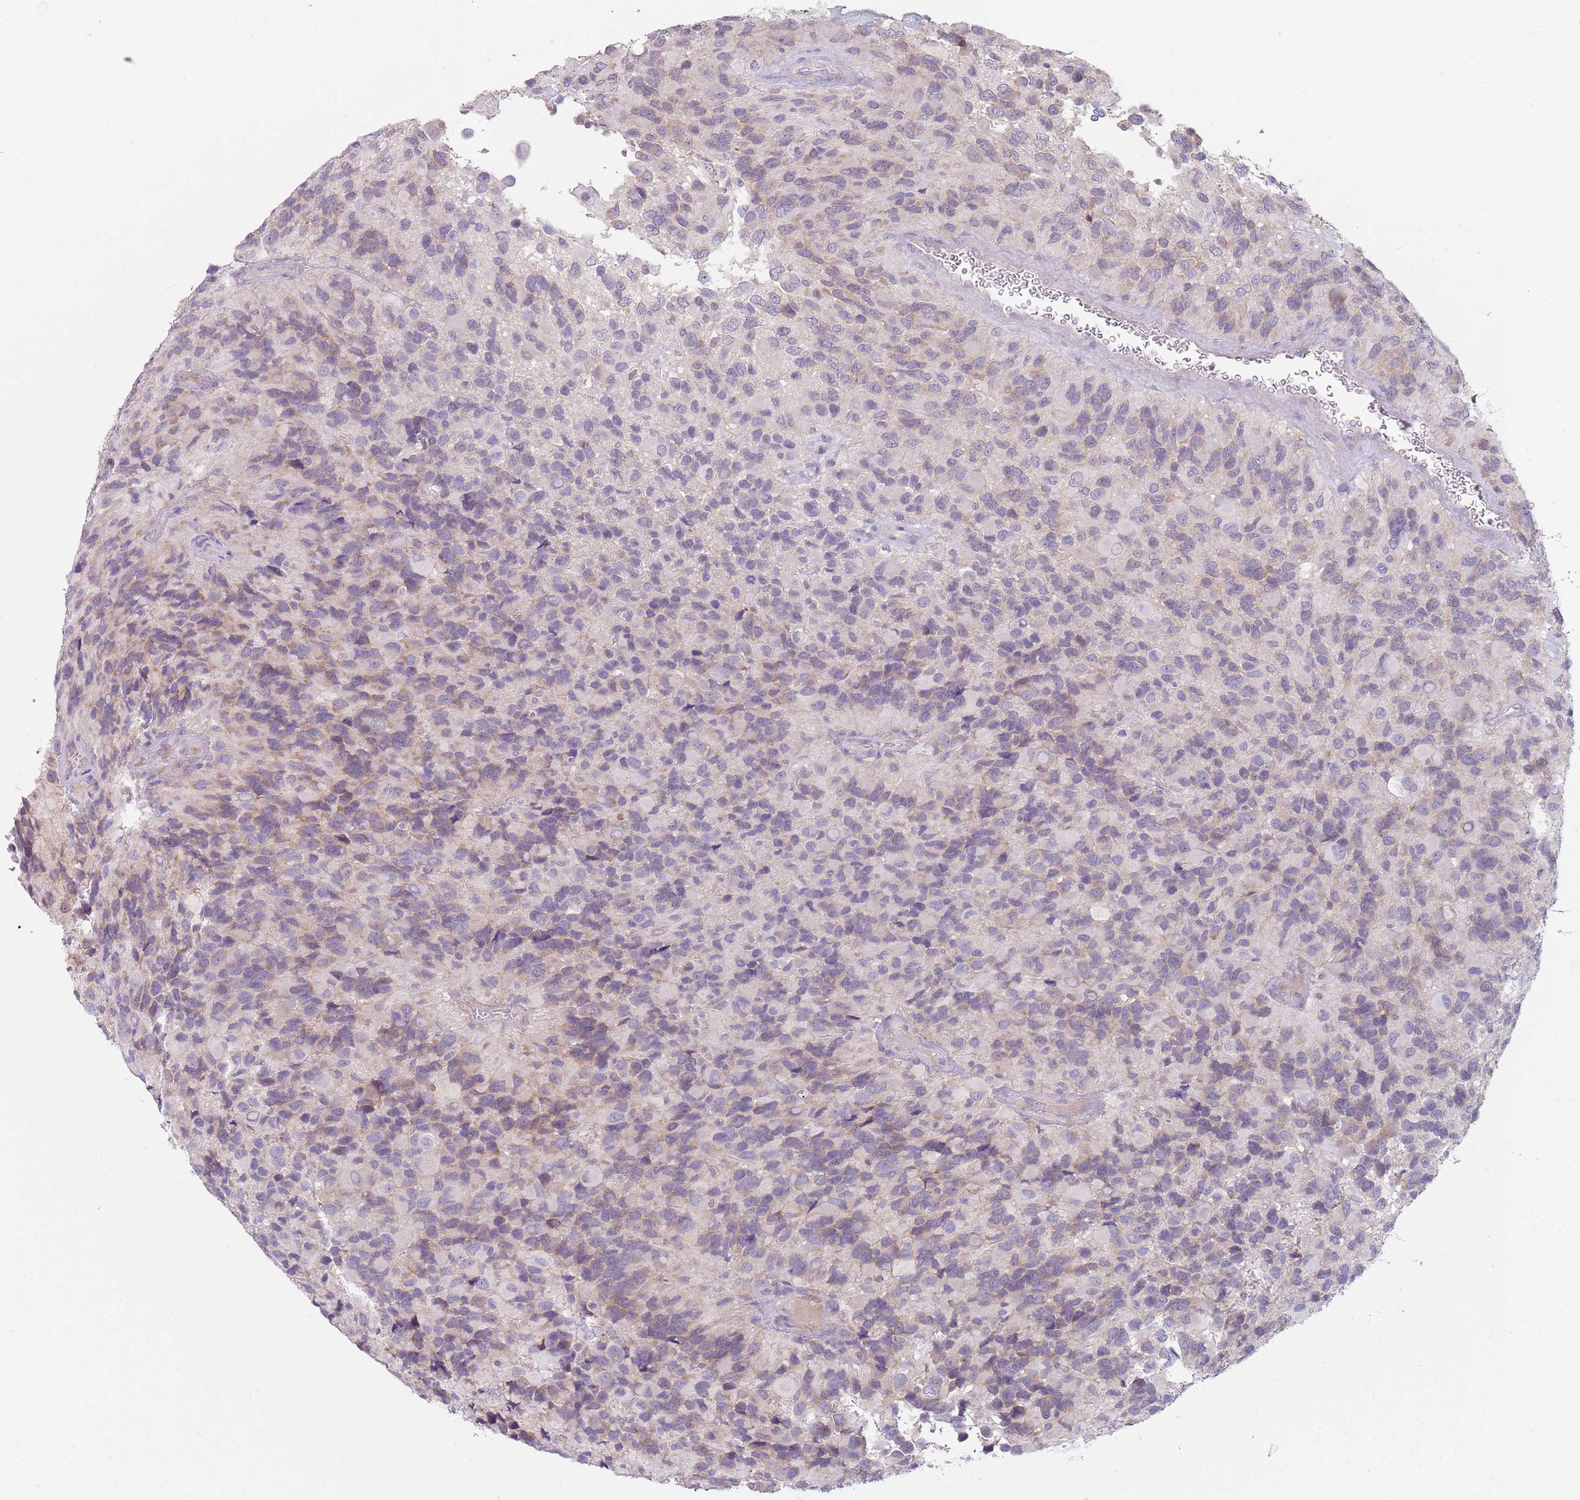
{"staining": {"intensity": "weak", "quantity": "25%-75%", "location": "cytoplasmic/membranous"}, "tissue": "glioma", "cell_type": "Tumor cells", "image_type": "cancer", "snomed": [{"axis": "morphology", "description": "Glioma, malignant, High grade"}, {"axis": "topography", "description": "Brain"}], "caption": "Tumor cells show weak cytoplasmic/membranous positivity in about 25%-75% of cells in malignant glioma (high-grade).", "gene": "SLC26A6", "patient": {"sex": "male", "age": 77}}